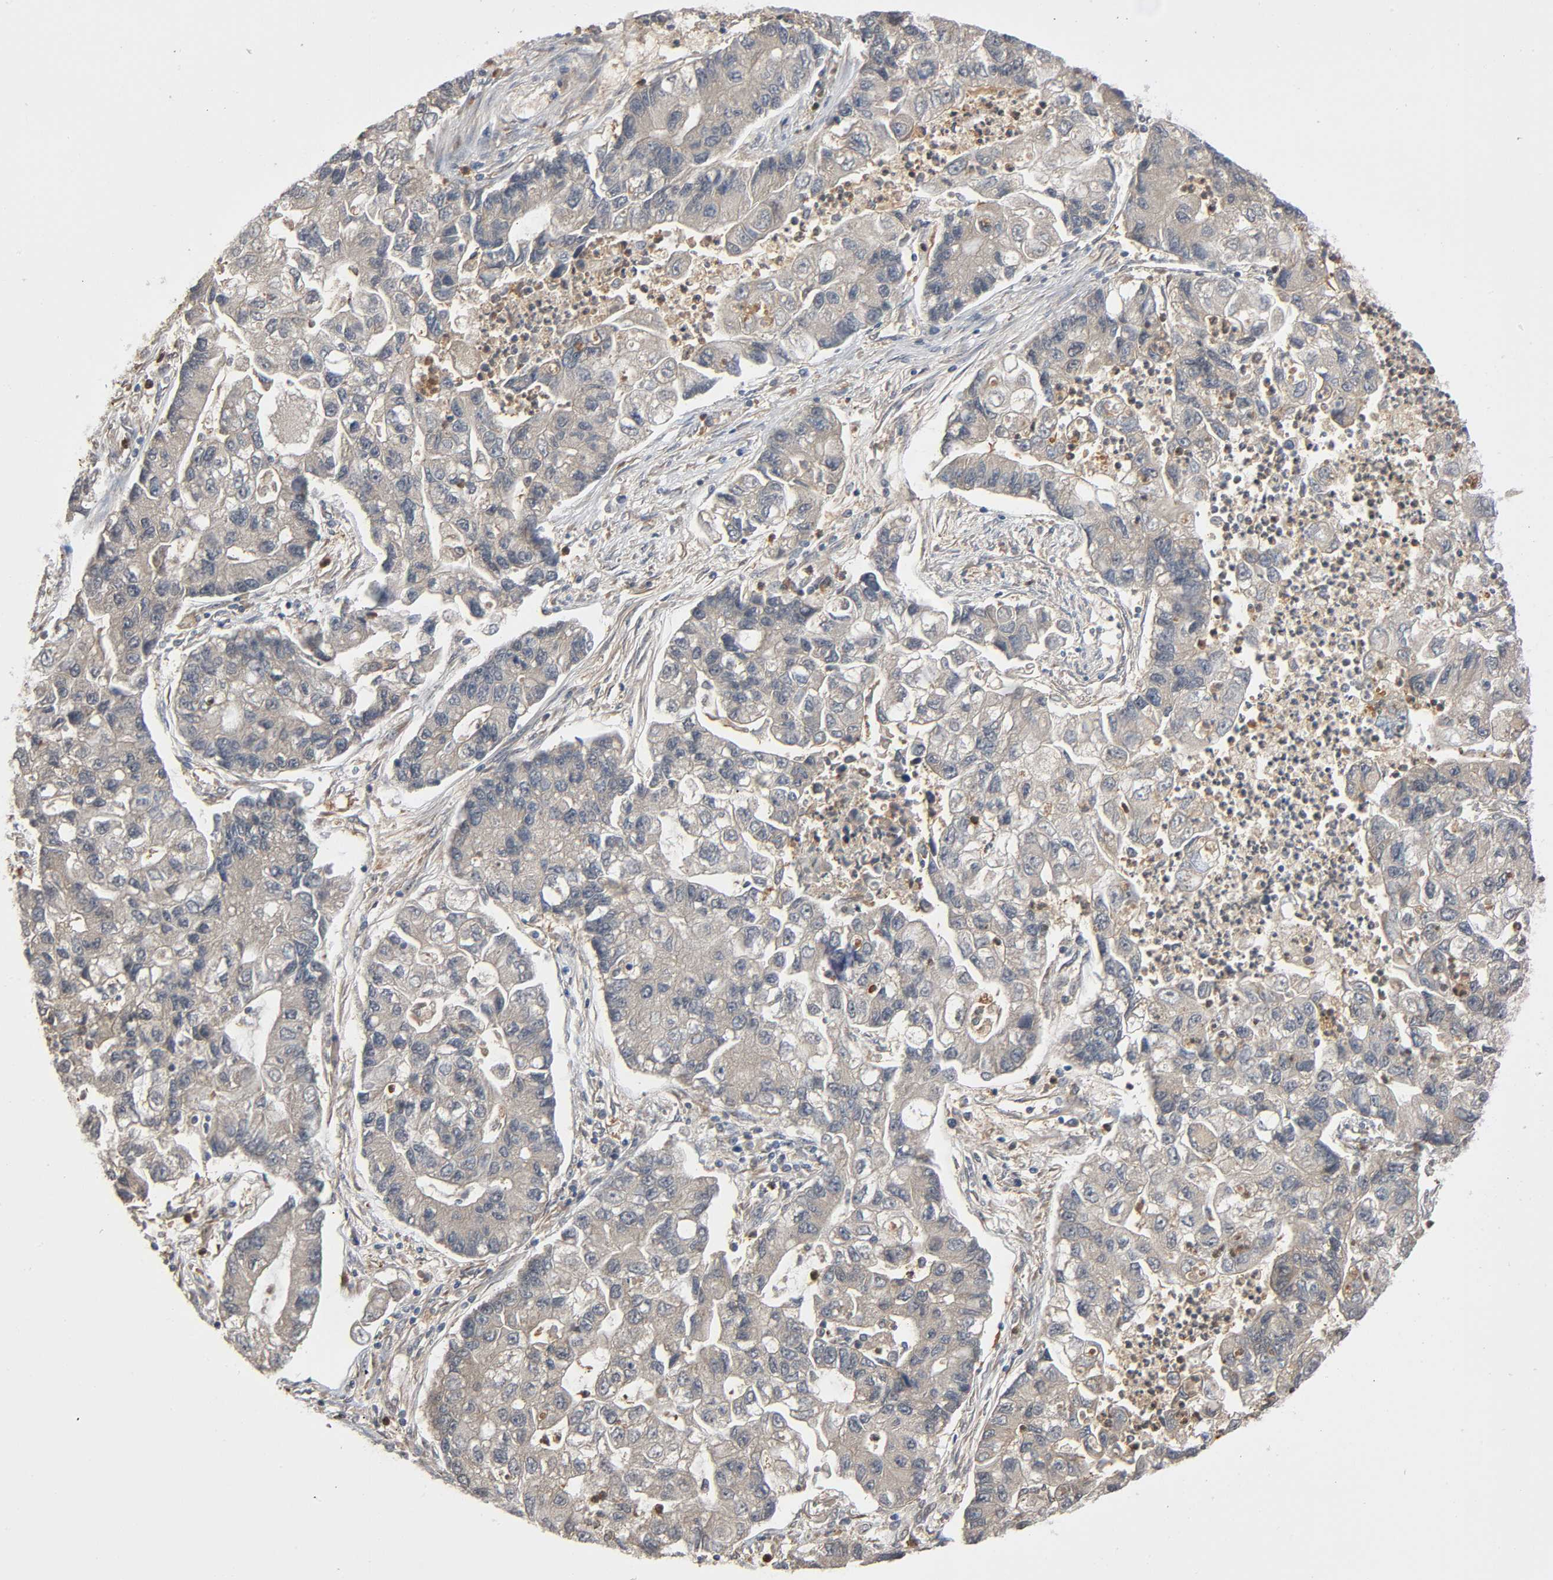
{"staining": {"intensity": "weak", "quantity": "<25%", "location": "cytoplasmic/membranous"}, "tissue": "lung cancer", "cell_type": "Tumor cells", "image_type": "cancer", "snomed": [{"axis": "morphology", "description": "Adenocarcinoma, NOS"}, {"axis": "topography", "description": "Lung"}], "caption": "Tumor cells show no significant expression in adenocarcinoma (lung). (DAB IHC visualized using brightfield microscopy, high magnification).", "gene": "NEDD8", "patient": {"sex": "female", "age": 51}}